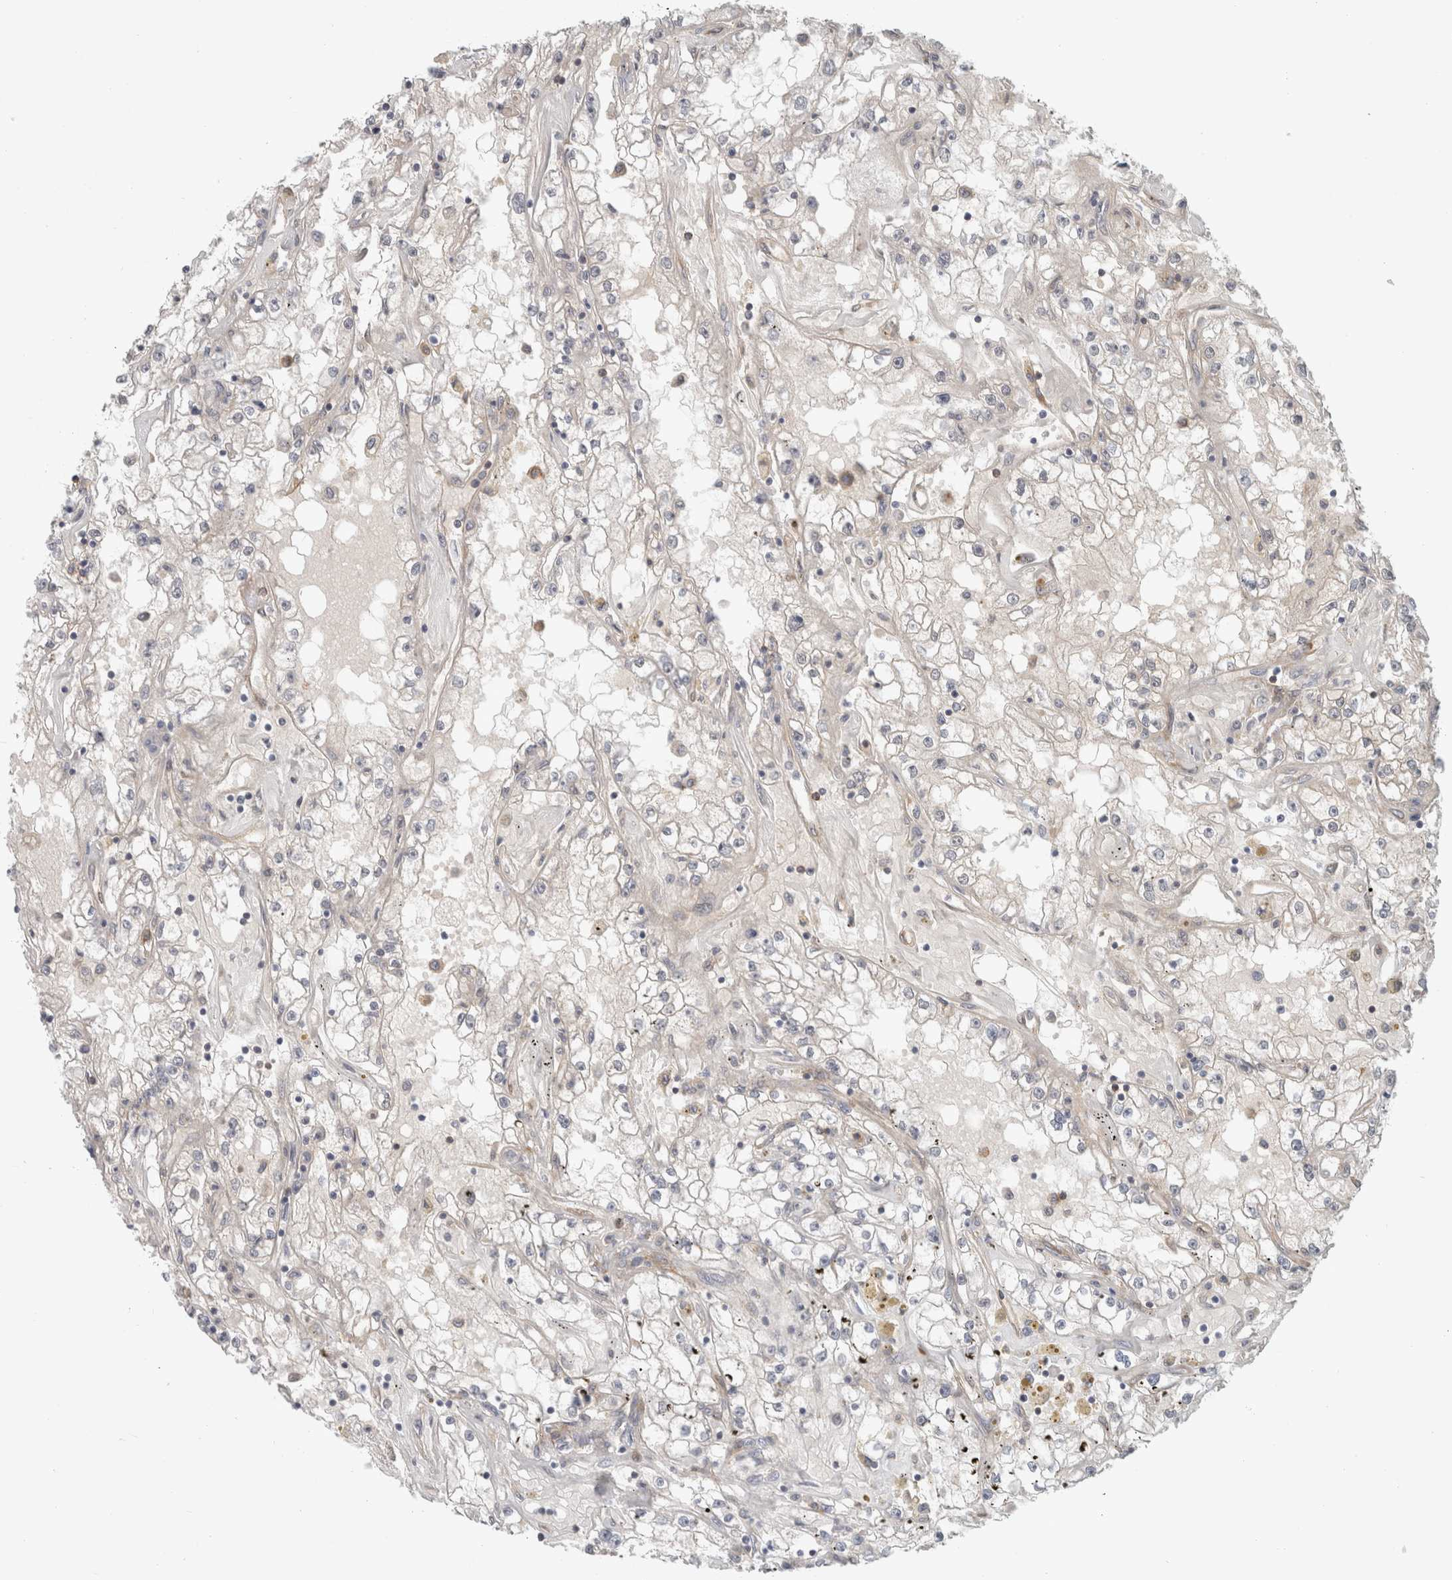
{"staining": {"intensity": "negative", "quantity": "none", "location": "none"}, "tissue": "renal cancer", "cell_type": "Tumor cells", "image_type": "cancer", "snomed": [{"axis": "morphology", "description": "Adenocarcinoma, NOS"}, {"axis": "topography", "description": "Kidney"}], "caption": "The photomicrograph demonstrates no significant expression in tumor cells of renal cancer (adenocarcinoma).", "gene": "RASAL2", "patient": {"sex": "male", "age": 56}}